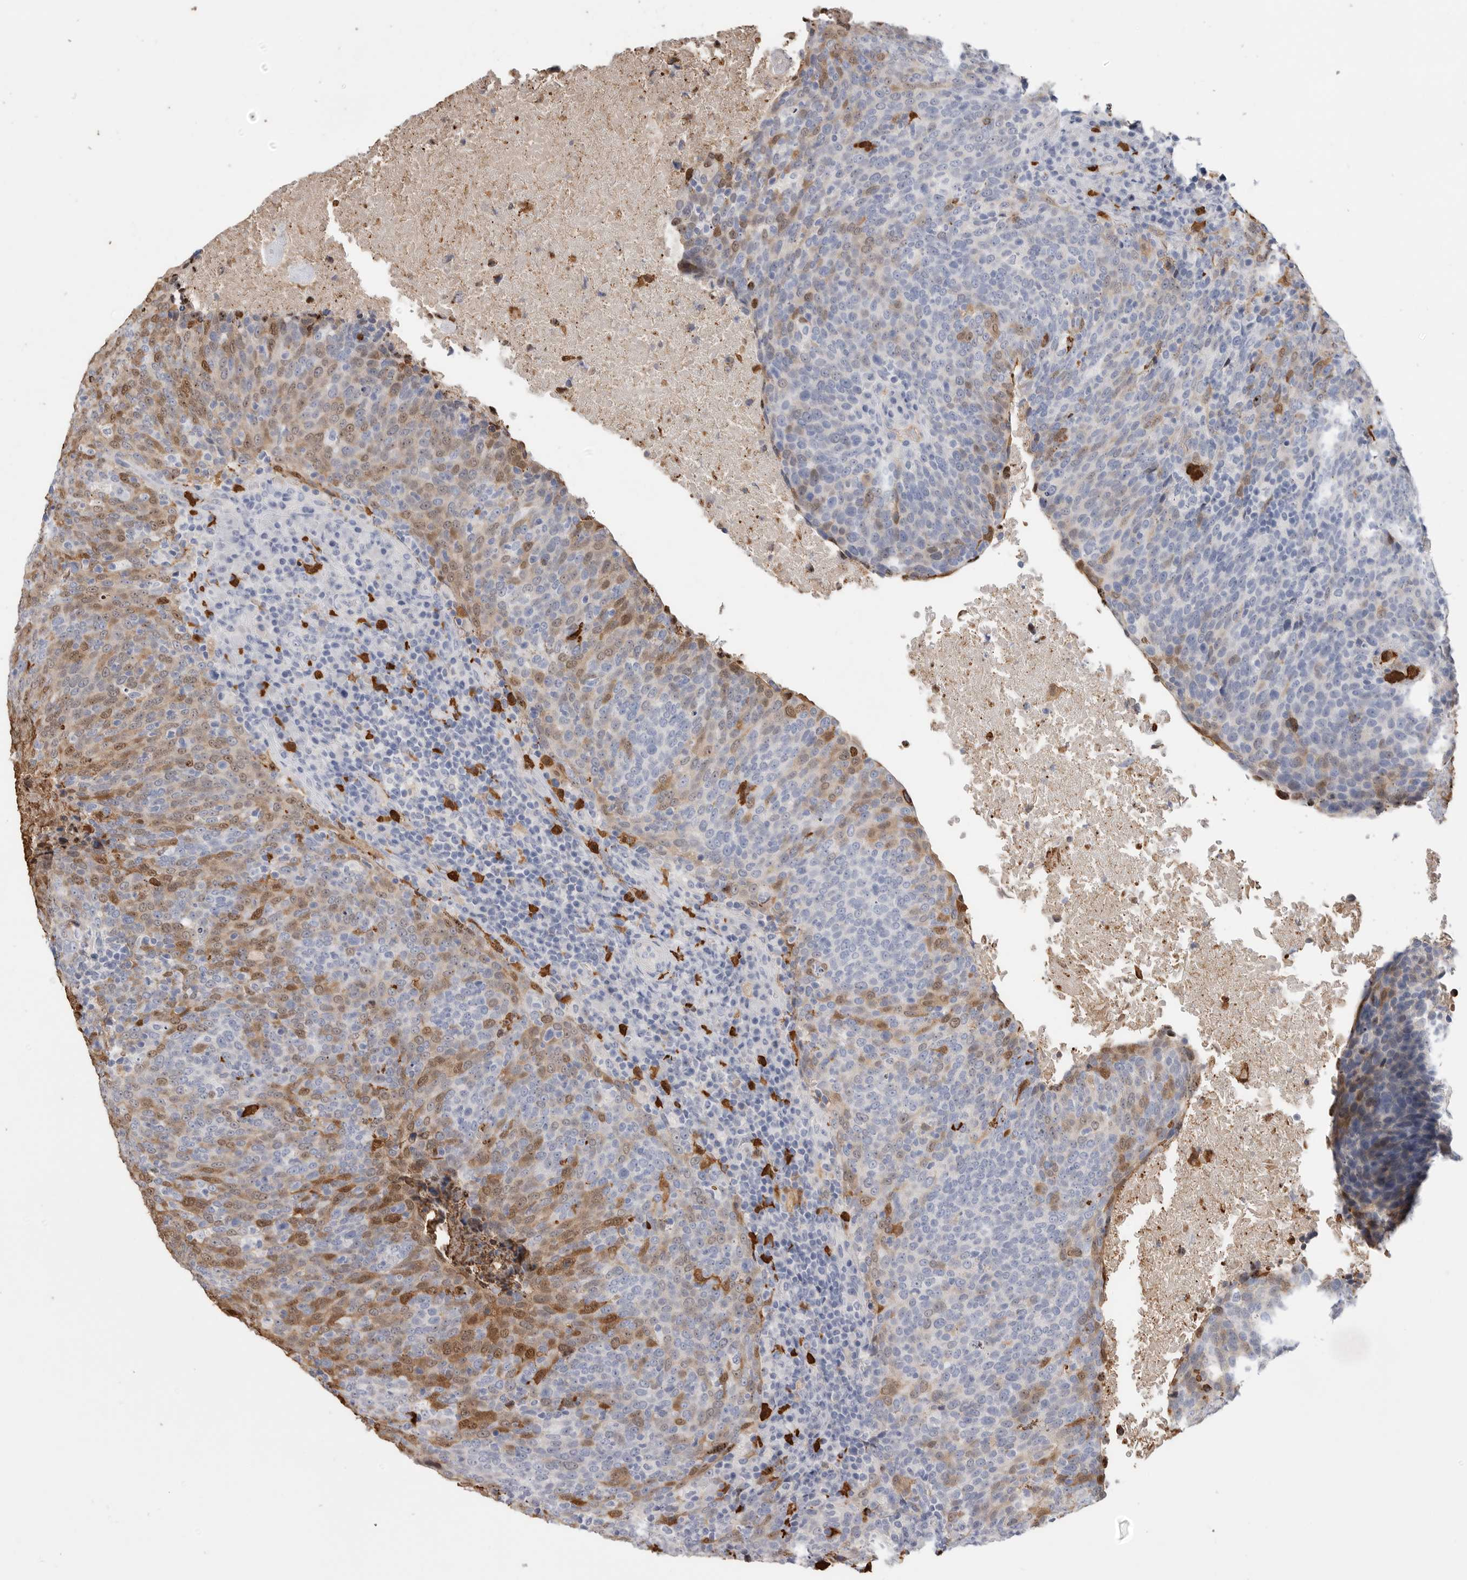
{"staining": {"intensity": "moderate", "quantity": "25%-75%", "location": "cytoplasmic/membranous,nuclear"}, "tissue": "head and neck cancer", "cell_type": "Tumor cells", "image_type": "cancer", "snomed": [{"axis": "morphology", "description": "Squamous cell carcinoma, NOS"}, {"axis": "morphology", "description": "Squamous cell carcinoma, metastatic, NOS"}, {"axis": "topography", "description": "Lymph node"}, {"axis": "topography", "description": "Head-Neck"}], "caption": "Immunohistochemistry image of neoplastic tissue: human head and neck cancer stained using immunohistochemistry reveals medium levels of moderate protein expression localized specifically in the cytoplasmic/membranous and nuclear of tumor cells, appearing as a cytoplasmic/membranous and nuclear brown color.", "gene": "CYB561D1", "patient": {"sex": "male", "age": 62}}